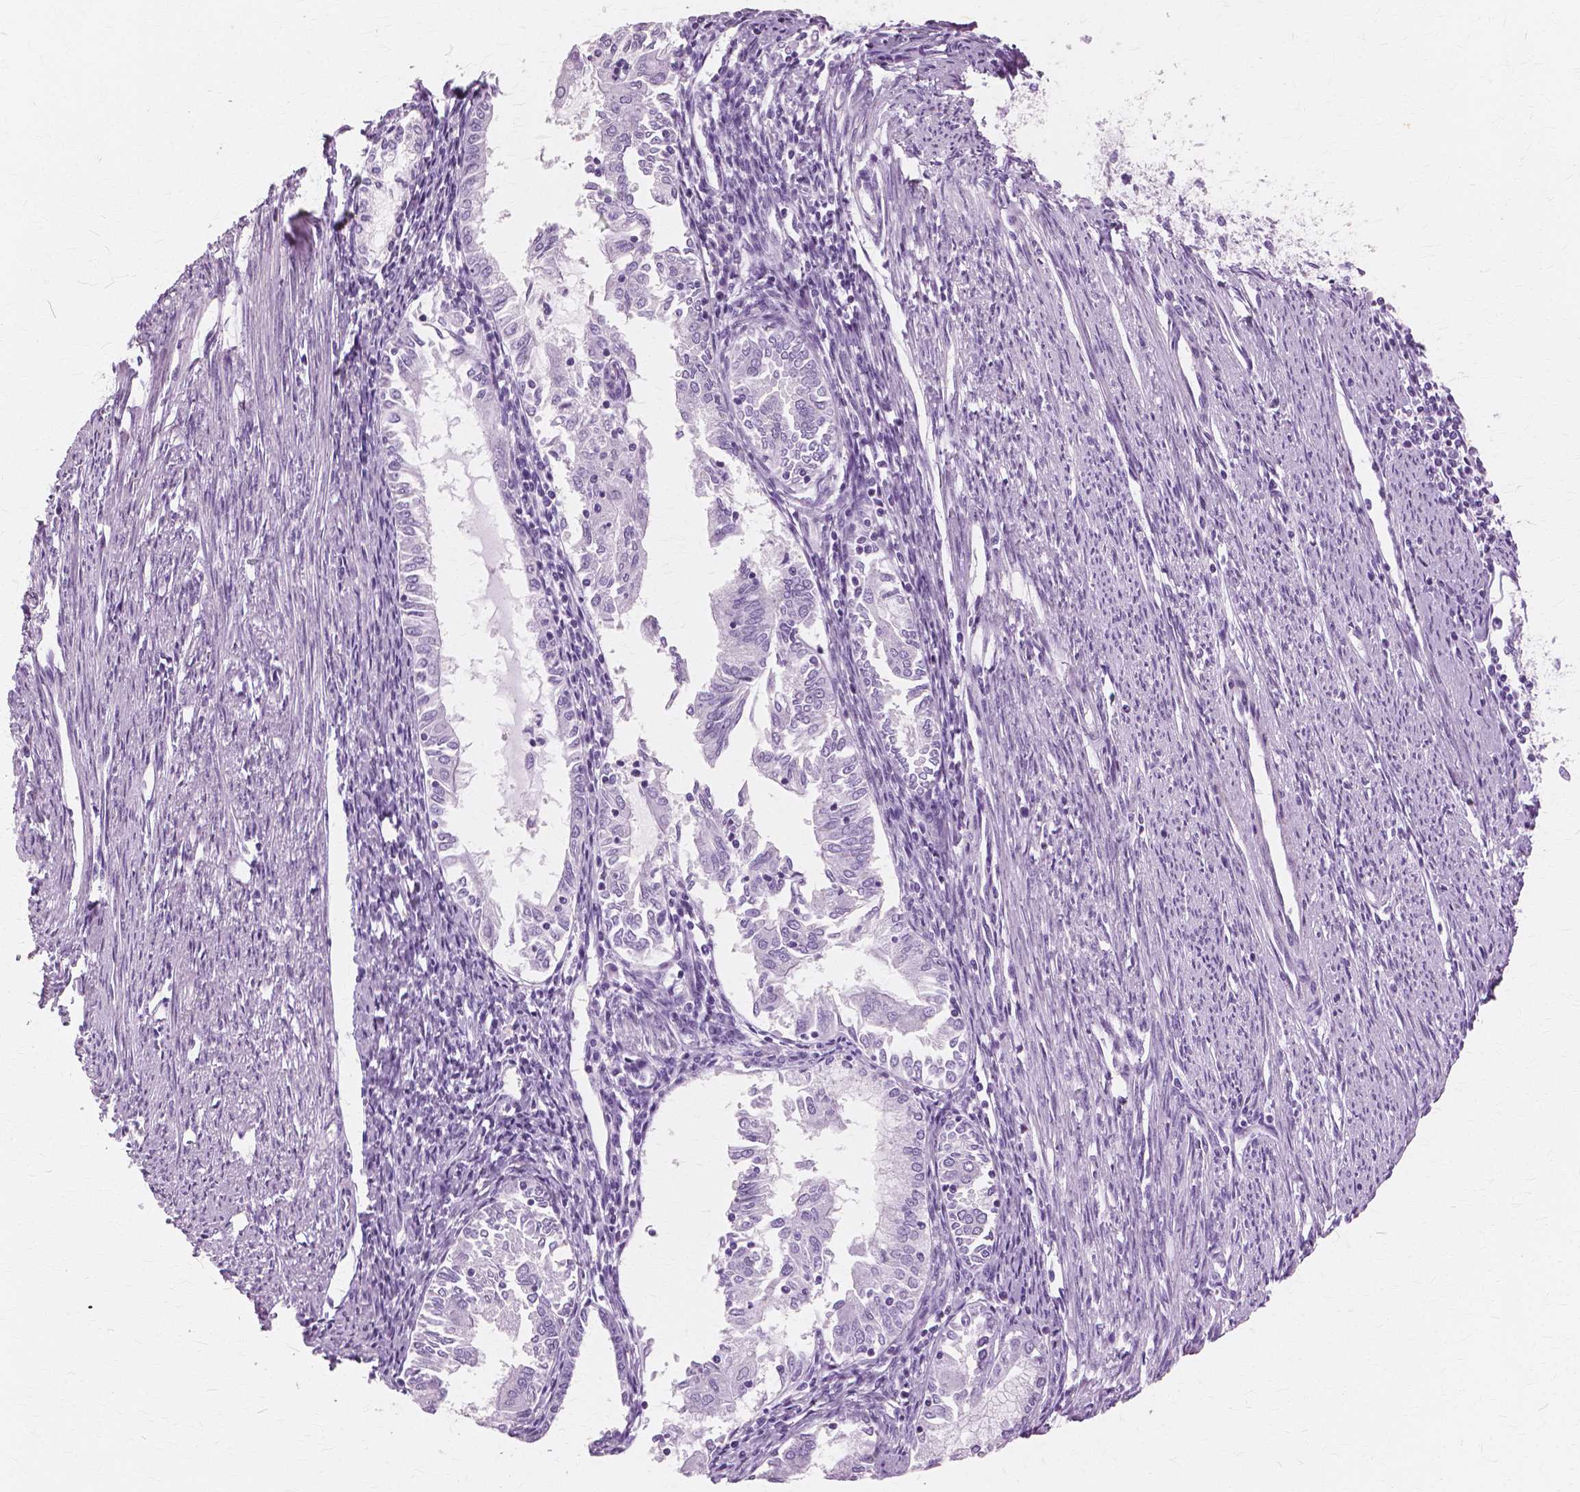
{"staining": {"intensity": "negative", "quantity": "none", "location": "none"}, "tissue": "endometrial cancer", "cell_type": "Tumor cells", "image_type": "cancer", "snomed": [{"axis": "morphology", "description": "Adenocarcinoma, NOS"}, {"axis": "topography", "description": "Endometrium"}], "caption": "Immunohistochemistry (IHC) image of neoplastic tissue: human endometrial cancer stained with DAB (3,3'-diaminobenzidine) reveals no significant protein staining in tumor cells.", "gene": "SFTPD", "patient": {"sex": "female", "age": 79}}